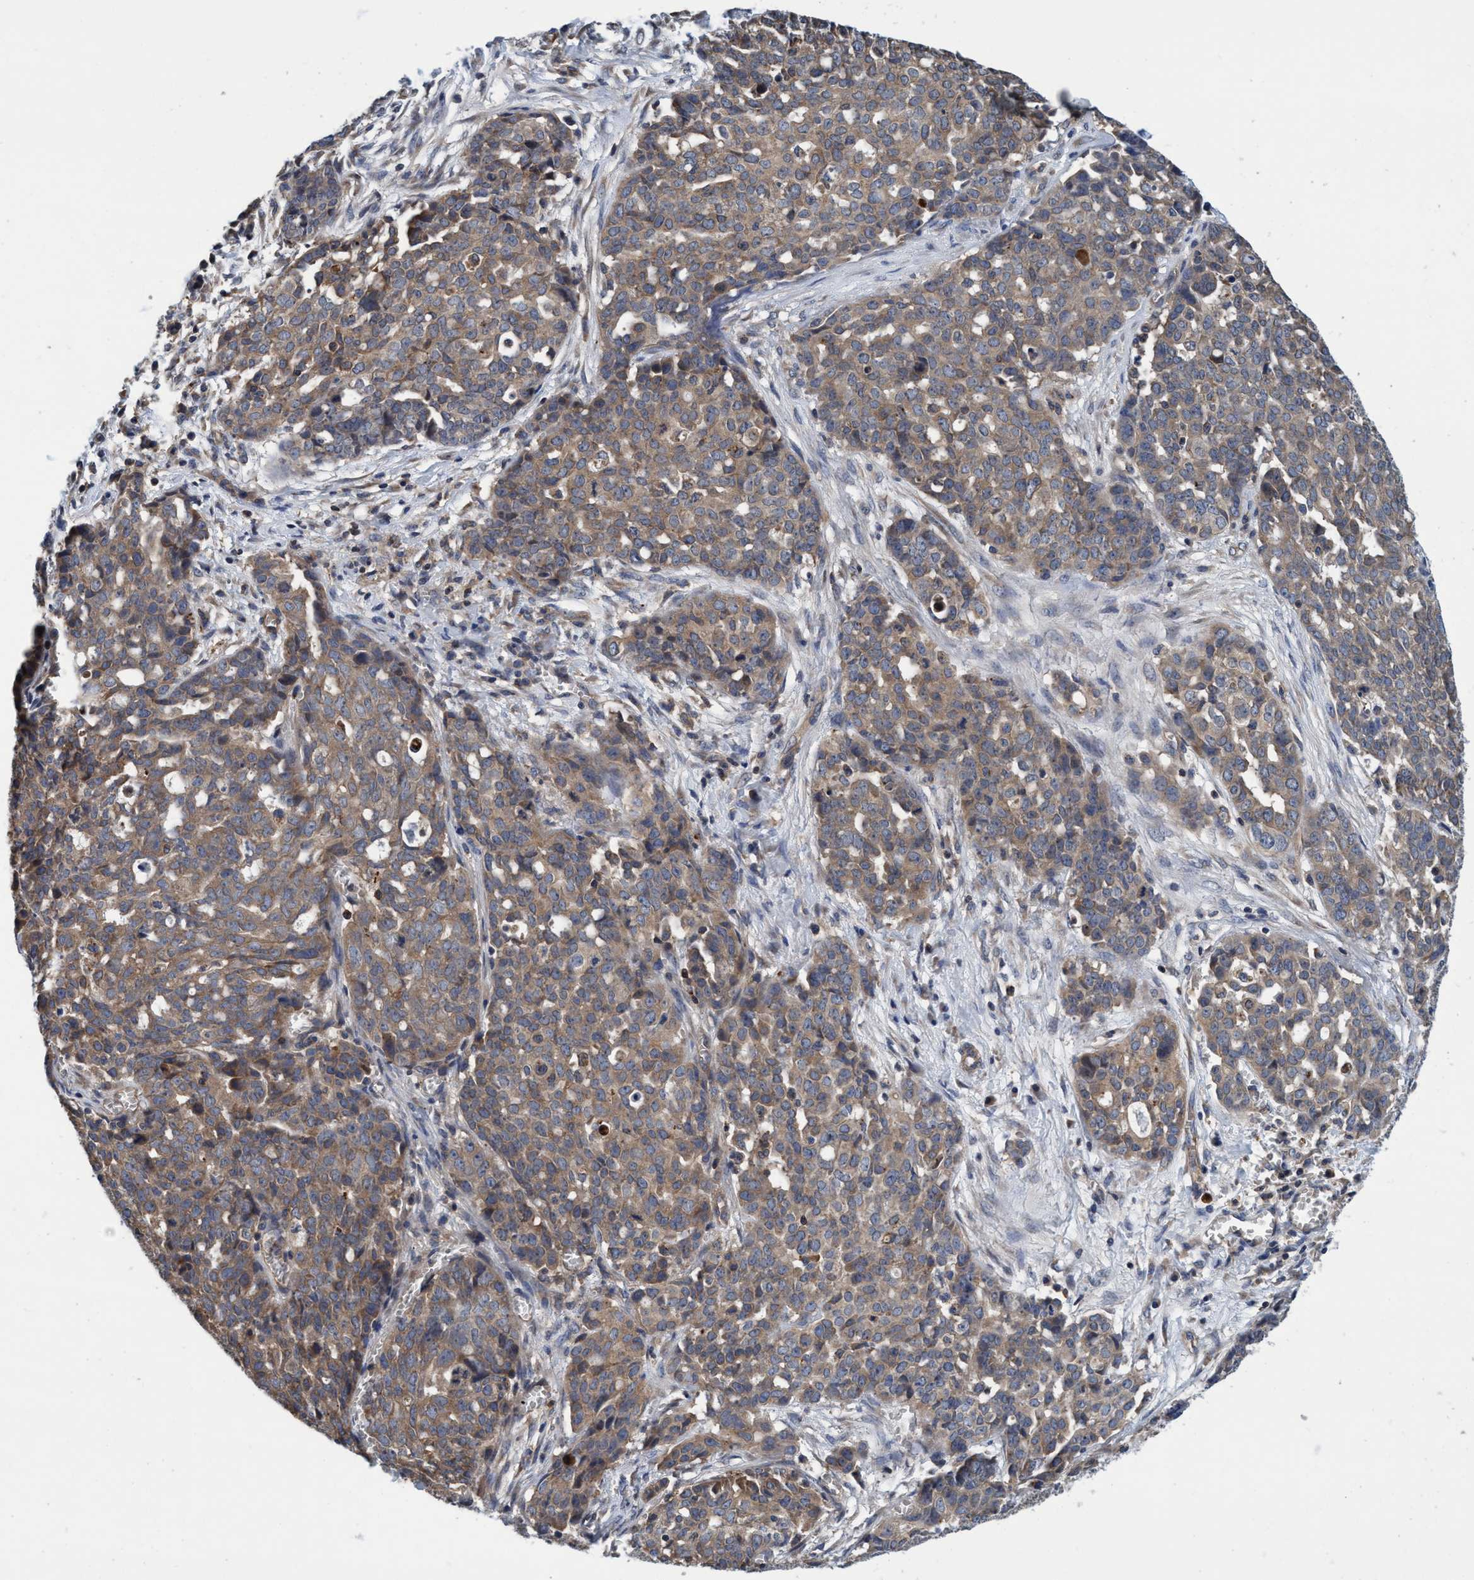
{"staining": {"intensity": "weak", "quantity": ">75%", "location": "cytoplasmic/membranous"}, "tissue": "ovarian cancer", "cell_type": "Tumor cells", "image_type": "cancer", "snomed": [{"axis": "morphology", "description": "Cystadenocarcinoma, serous, NOS"}, {"axis": "topography", "description": "Soft tissue"}, {"axis": "topography", "description": "Ovary"}], "caption": "Immunohistochemical staining of serous cystadenocarcinoma (ovarian) demonstrates weak cytoplasmic/membranous protein positivity in approximately >75% of tumor cells. Using DAB (brown) and hematoxylin (blue) stains, captured at high magnification using brightfield microscopy.", "gene": "CALCOCO2", "patient": {"sex": "female", "age": 57}}